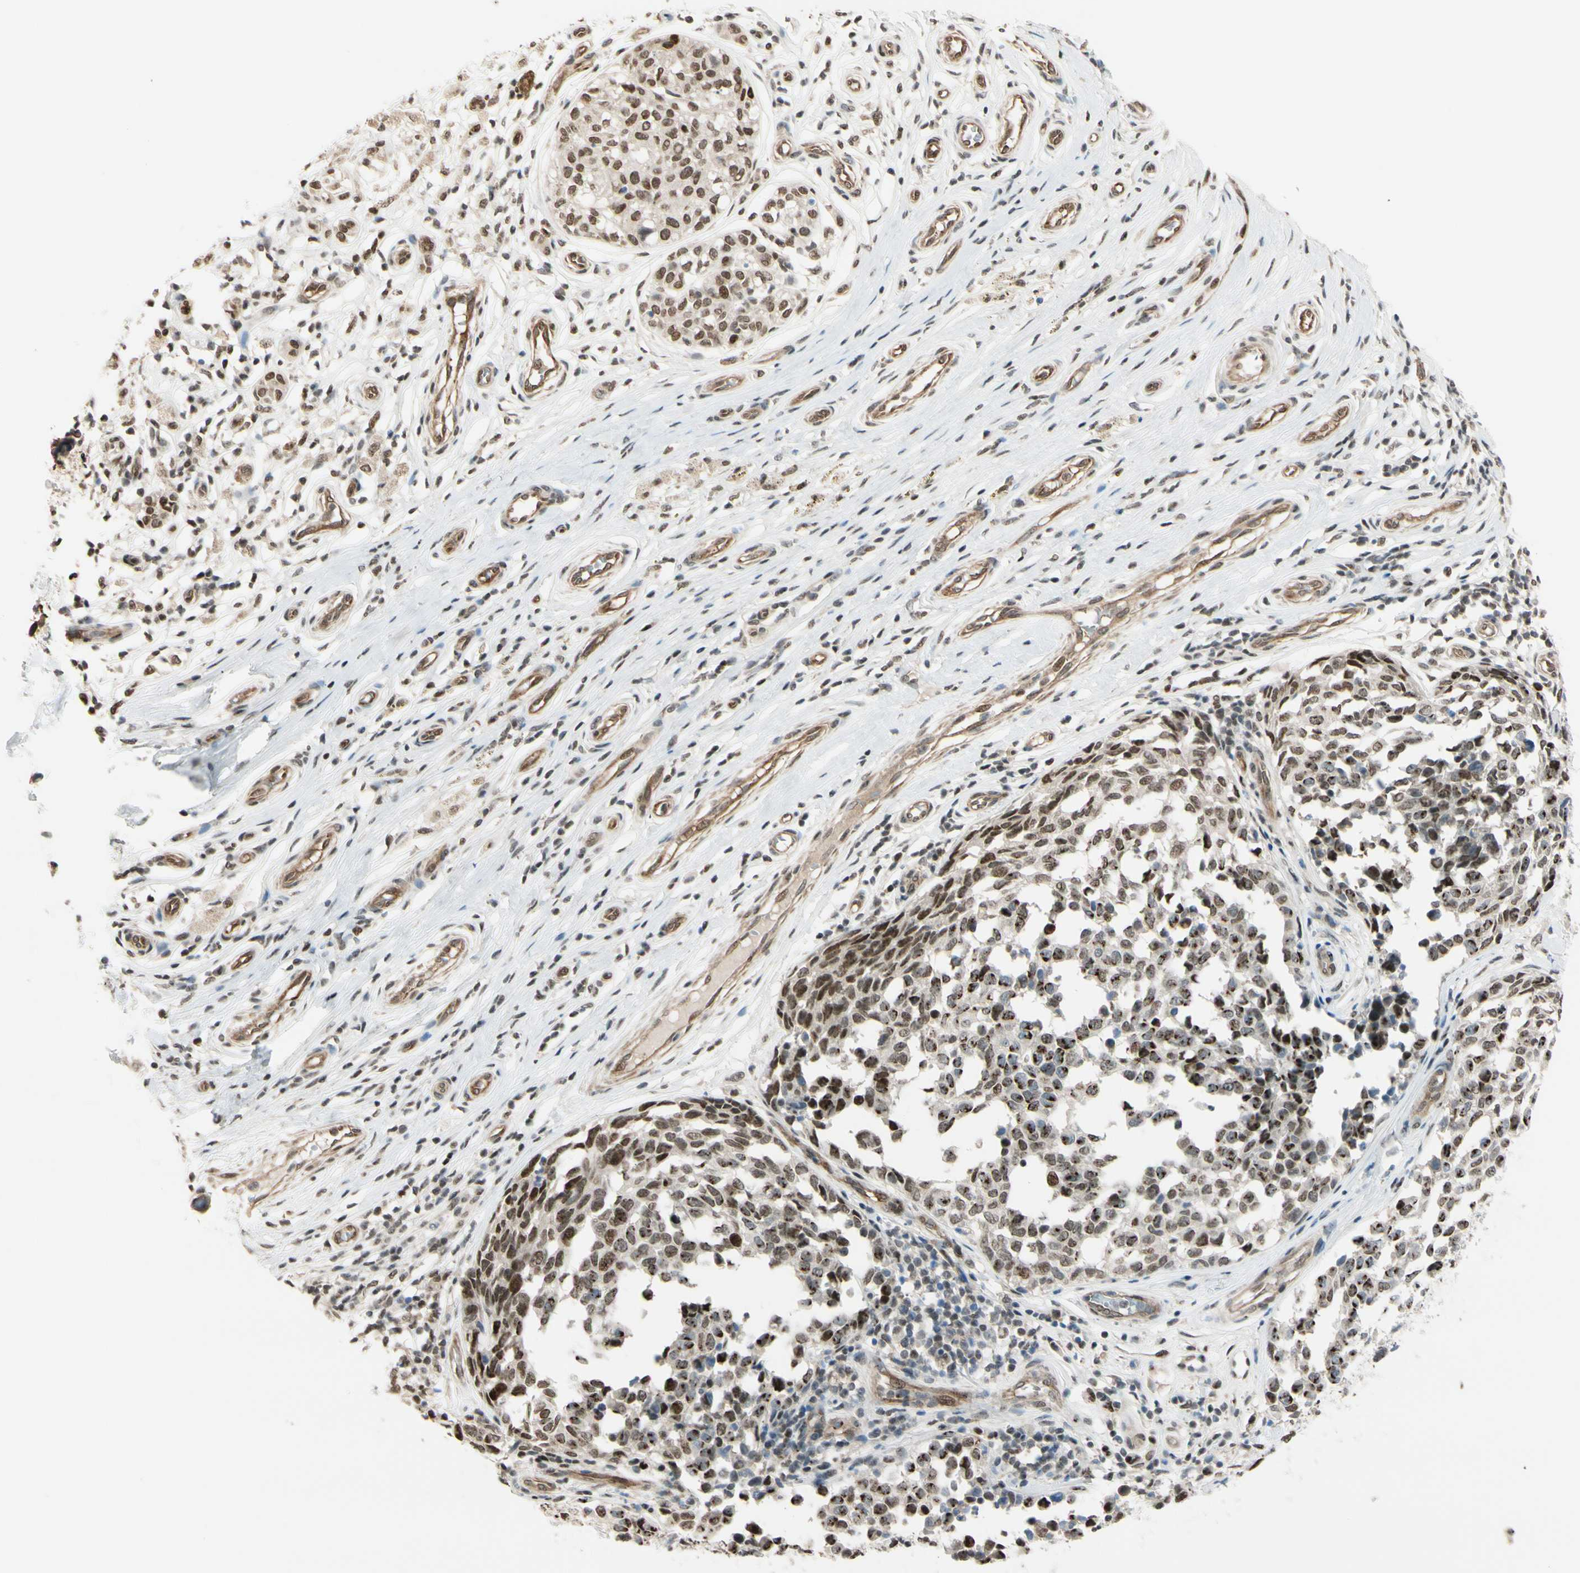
{"staining": {"intensity": "moderate", "quantity": ">75%", "location": "nuclear"}, "tissue": "melanoma", "cell_type": "Tumor cells", "image_type": "cancer", "snomed": [{"axis": "morphology", "description": "Malignant melanoma, NOS"}, {"axis": "topography", "description": "Skin"}], "caption": "Moderate nuclear positivity is appreciated in about >75% of tumor cells in melanoma.", "gene": "SUFU", "patient": {"sex": "female", "age": 64}}